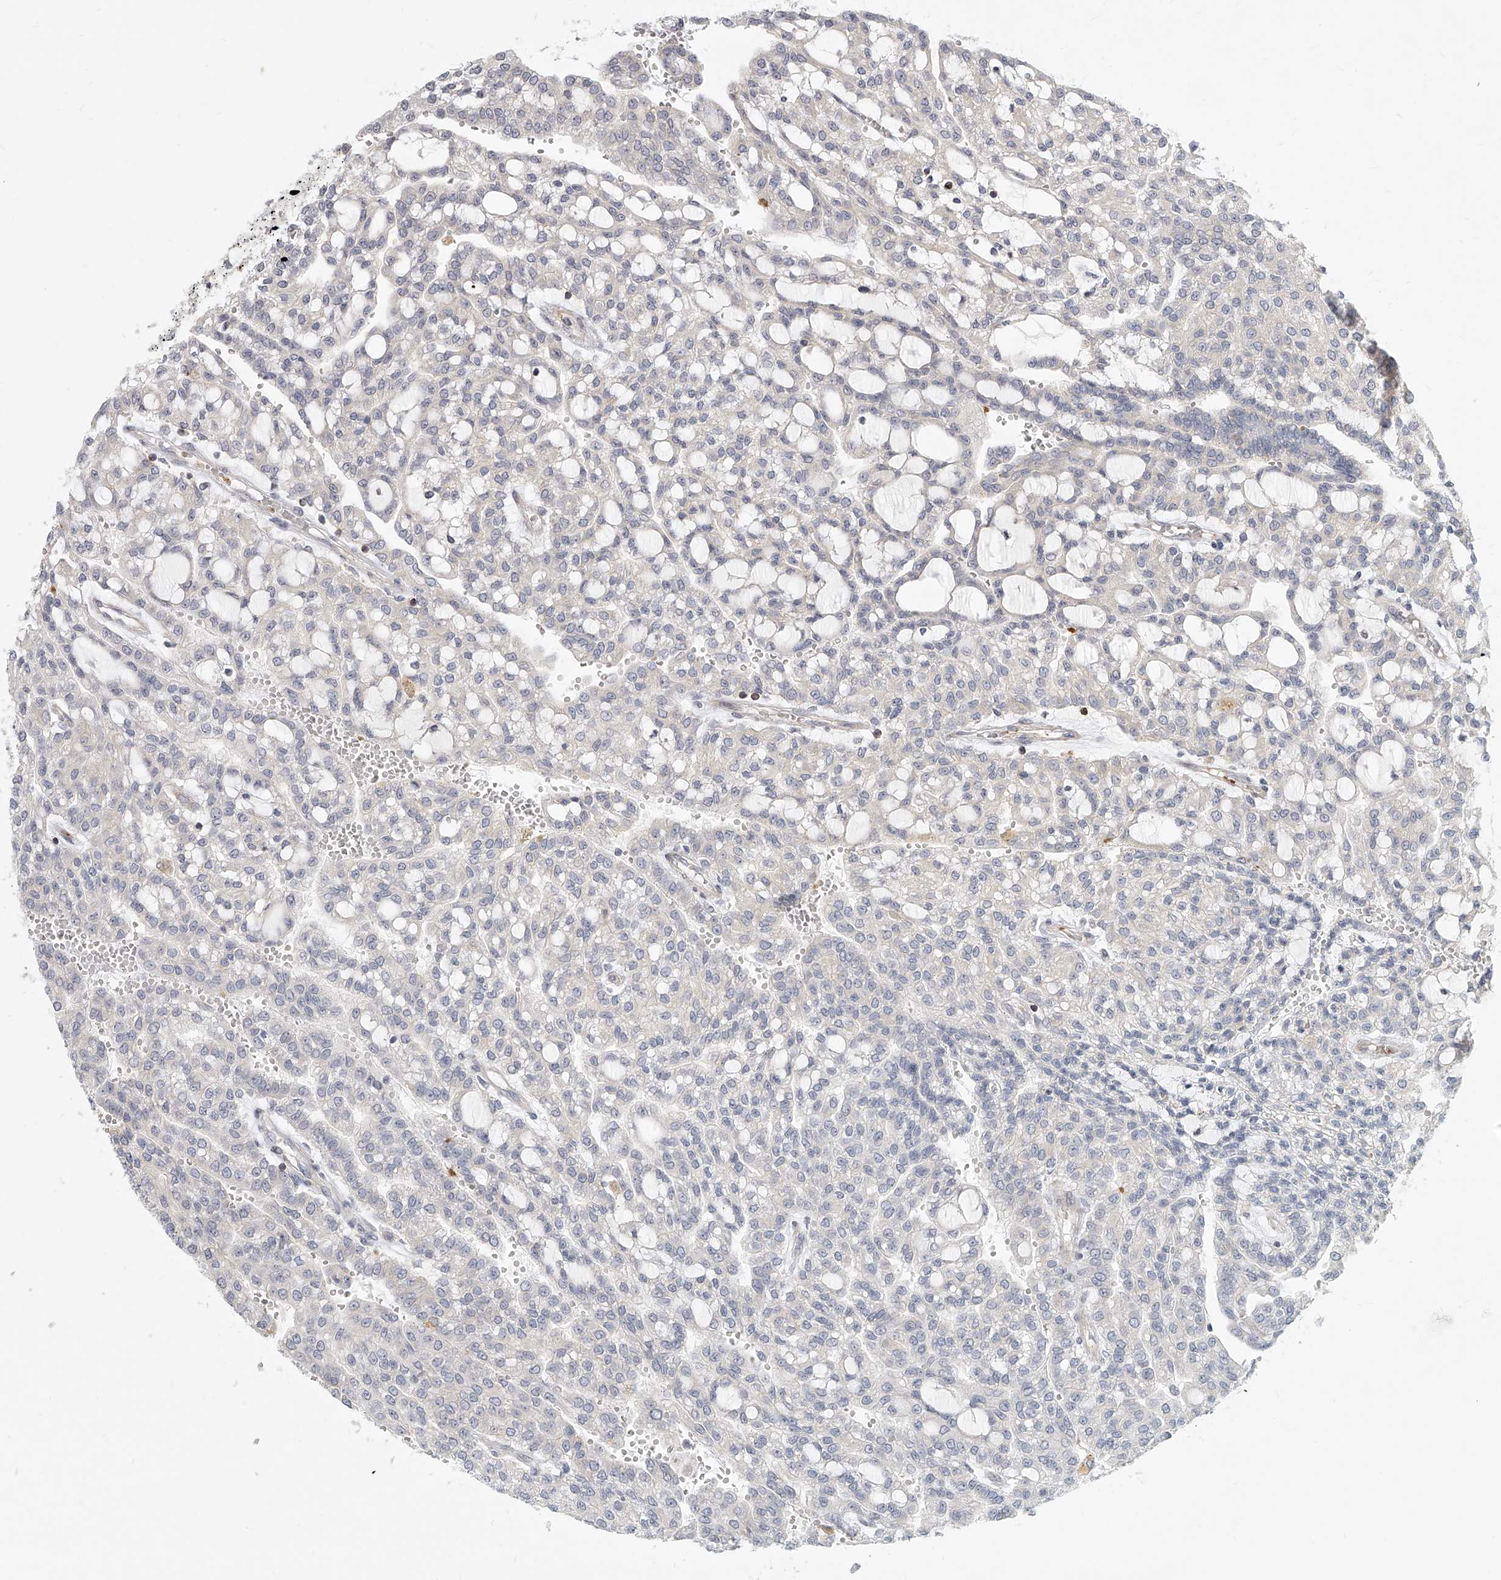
{"staining": {"intensity": "negative", "quantity": "none", "location": "none"}, "tissue": "renal cancer", "cell_type": "Tumor cells", "image_type": "cancer", "snomed": [{"axis": "morphology", "description": "Adenocarcinoma, NOS"}, {"axis": "topography", "description": "Kidney"}], "caption": "Human renal cancer (adenocarcinoma) stained for a protein using immunohistochemistry demonstrates no staining in tumor cells.", "gene": "SLC37A1", "patient": {"sex": "male", "age": 63}}